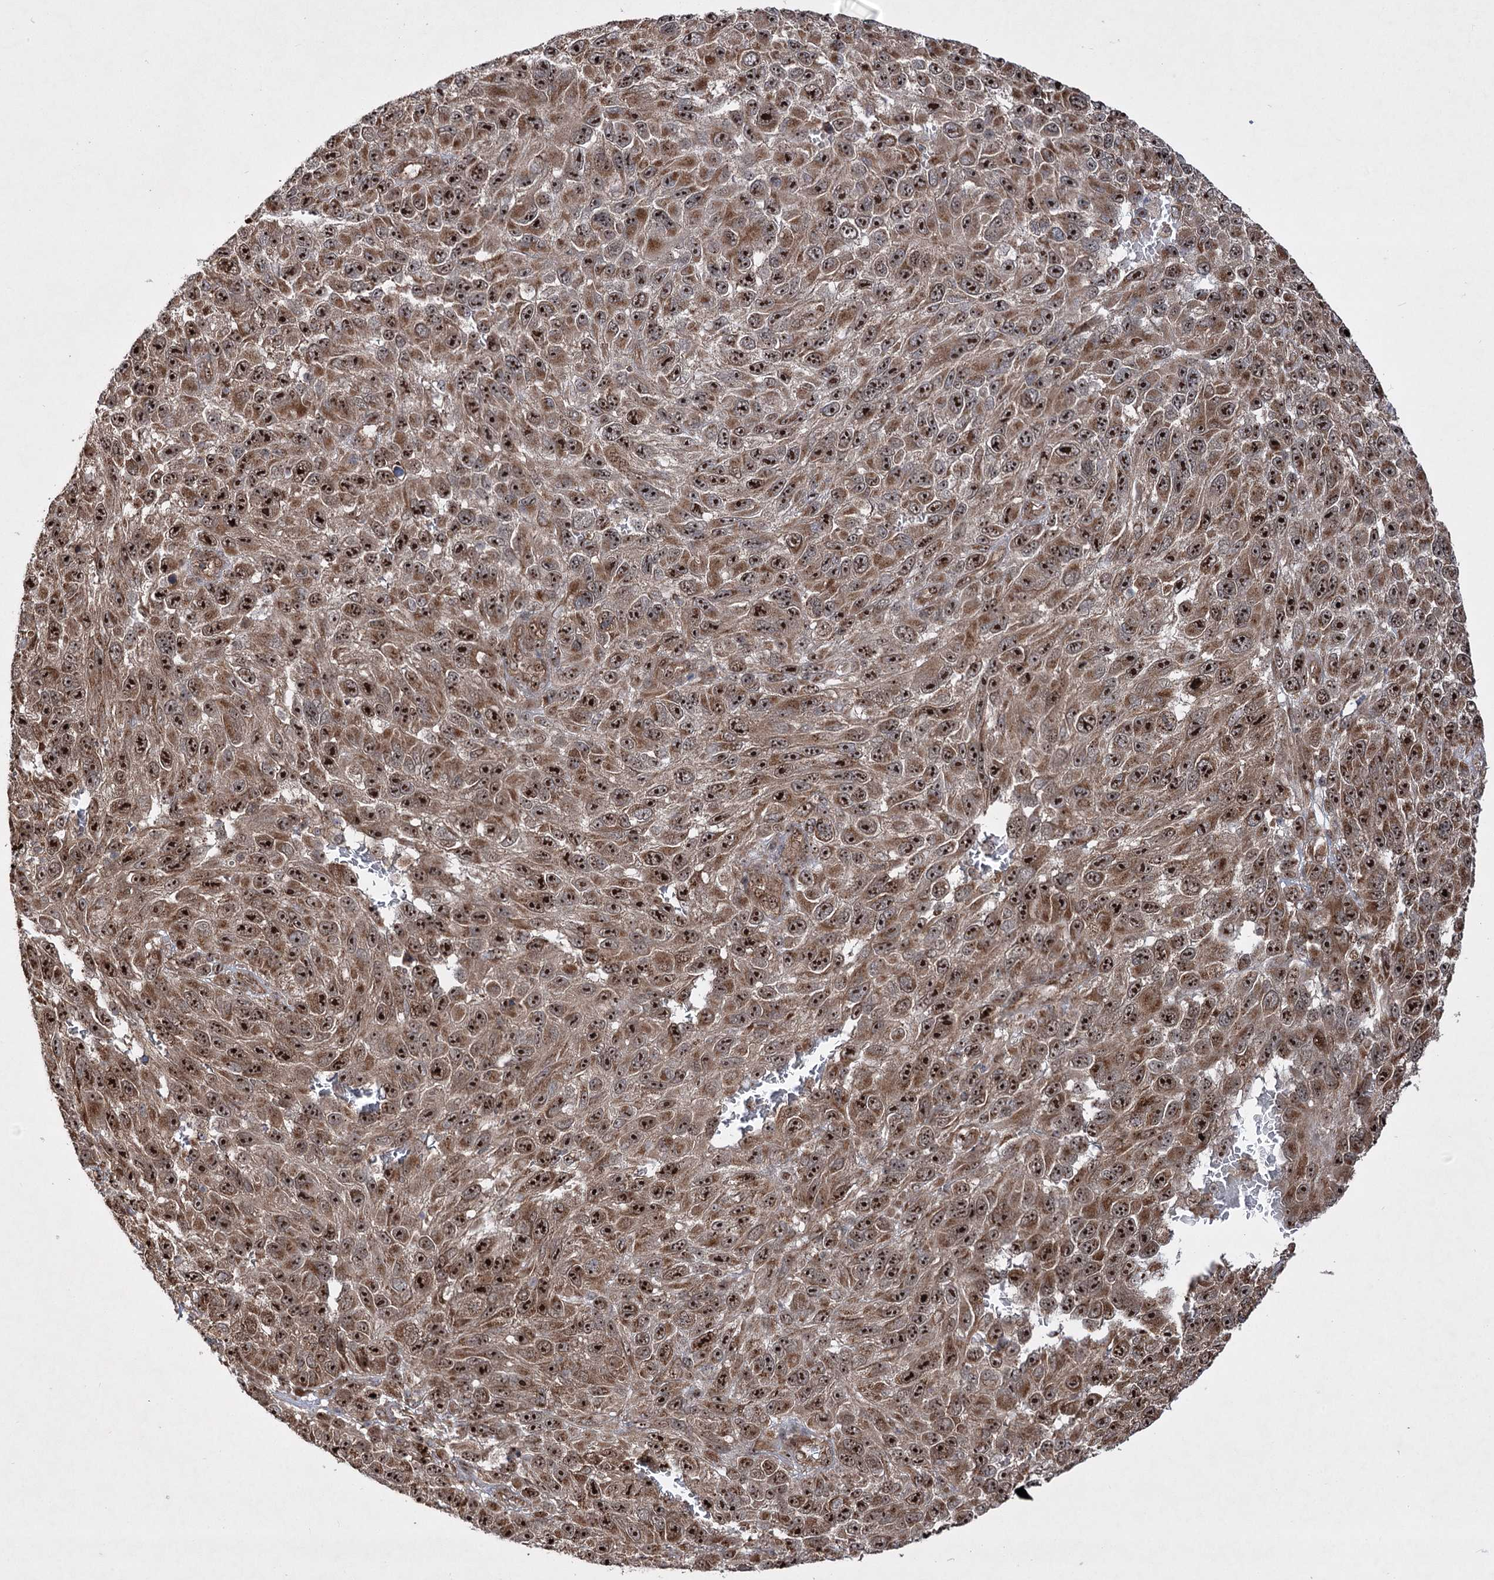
{"staining": {"intensity": "strong", "quantity": ">75%", "location": "nuclear"}, "tissue": "melanoma", "cell_type": "Tumor cells", "image_type": "cancer", "snomed": [{"axis": "morphology", "description": "Malignant melanoma, NOS"}, {"axis": "topography", "description": "Skin"}], "caption": "Immunohistochemical staining of human malignant melanoma demonstrates high levels of strong nuclear positivity in about >75% of tumor cells.", "gene": "SERINC5", "patient": {"sex": "female", "age": 96}}